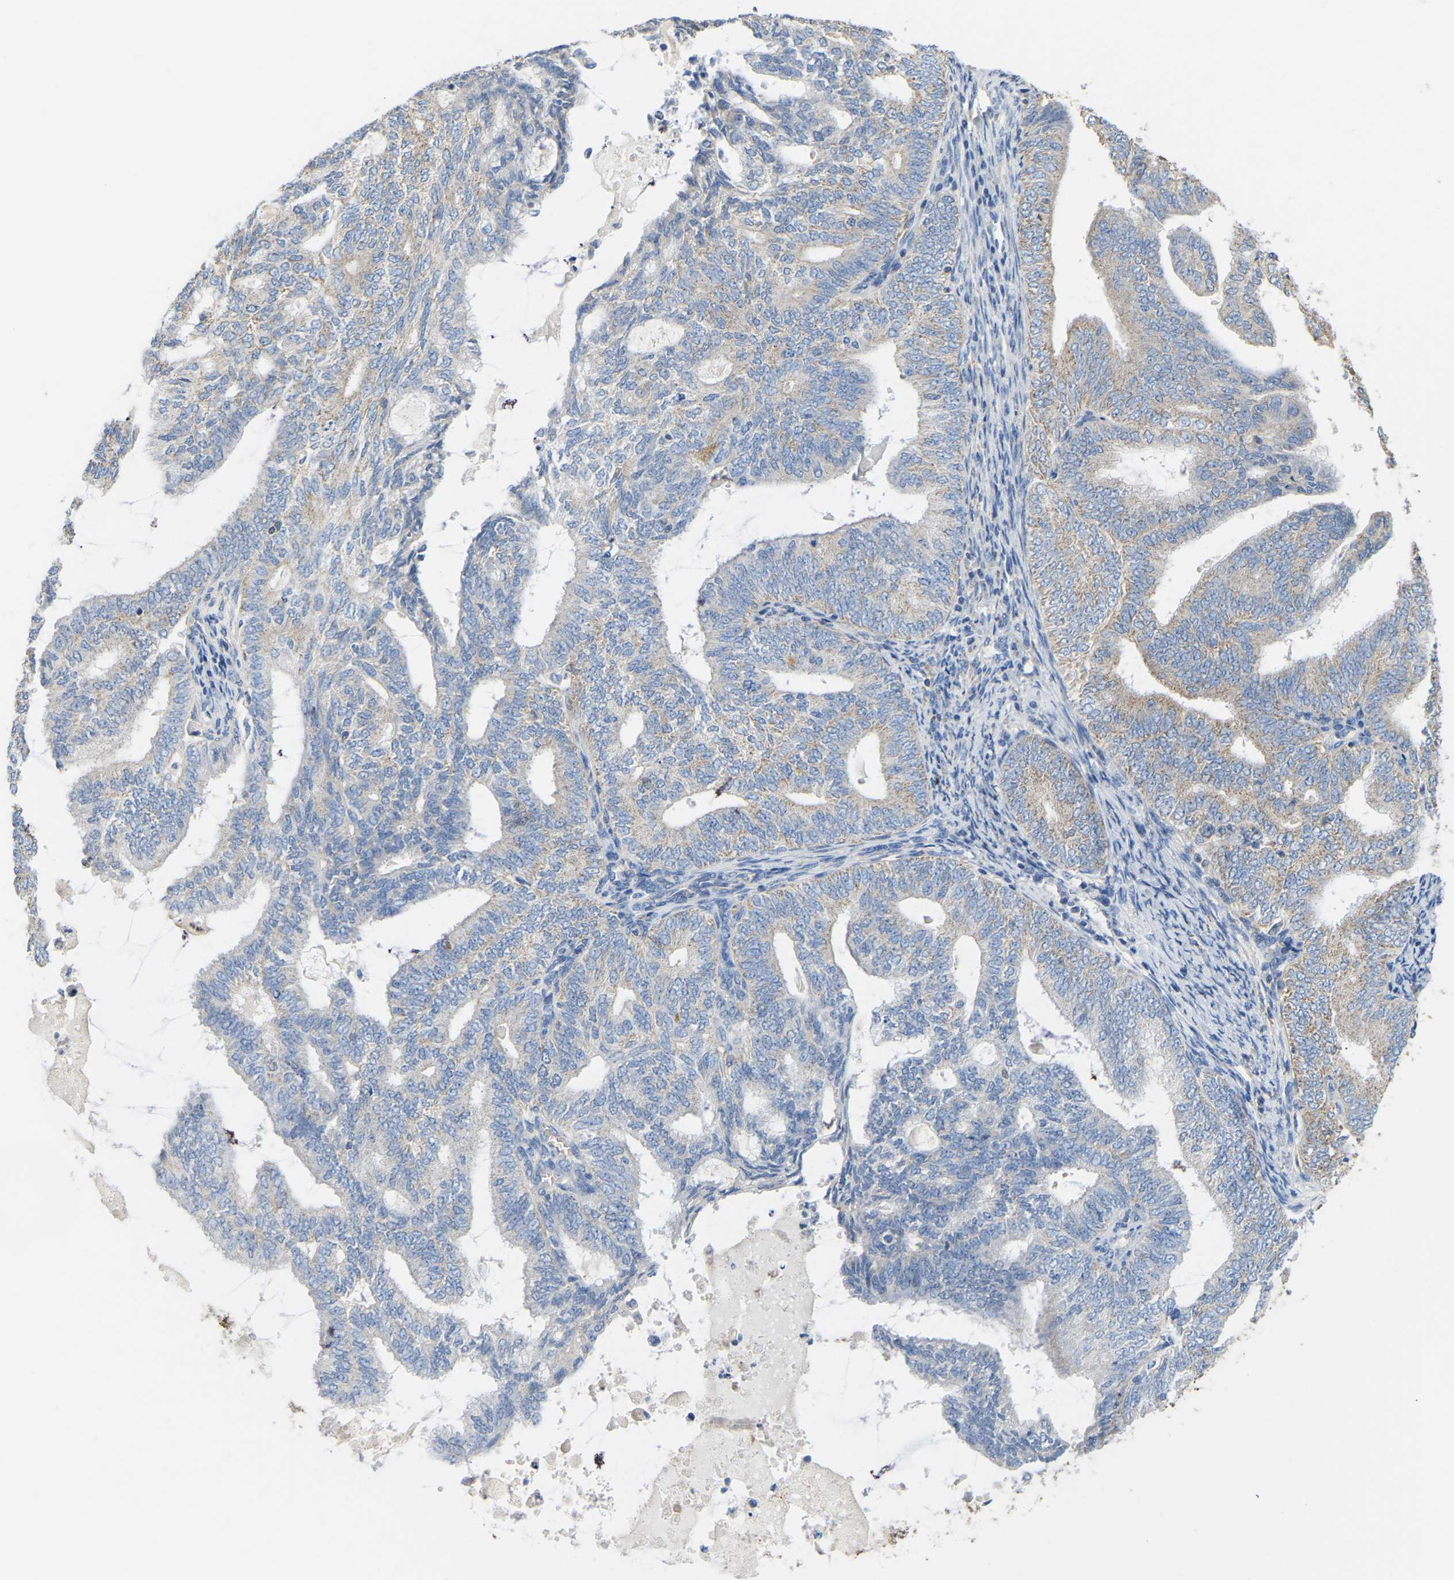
{"staining": {"intensity": "weak", "quantity": "25%-75%", "location": "cytoplasmic/membranous"}, "tissue": "endometrial cancer", "cell_type": "Tumor cells", "image_type": "cancer", "snomed": [{"axis": "morphology", "description": "Adenocarcinoma, NOS"}, {"axis": "topography", "description": "Endometrium"}], "caption": "Immunohistochemical staining of human endometrial adenocarcinoma displays weak cytoplasmic/membranous protein staining in approximately 25%-75% of tumor cells.", "gene": "SERPINB5", "patient": {"sex": "female", "age": 58}}